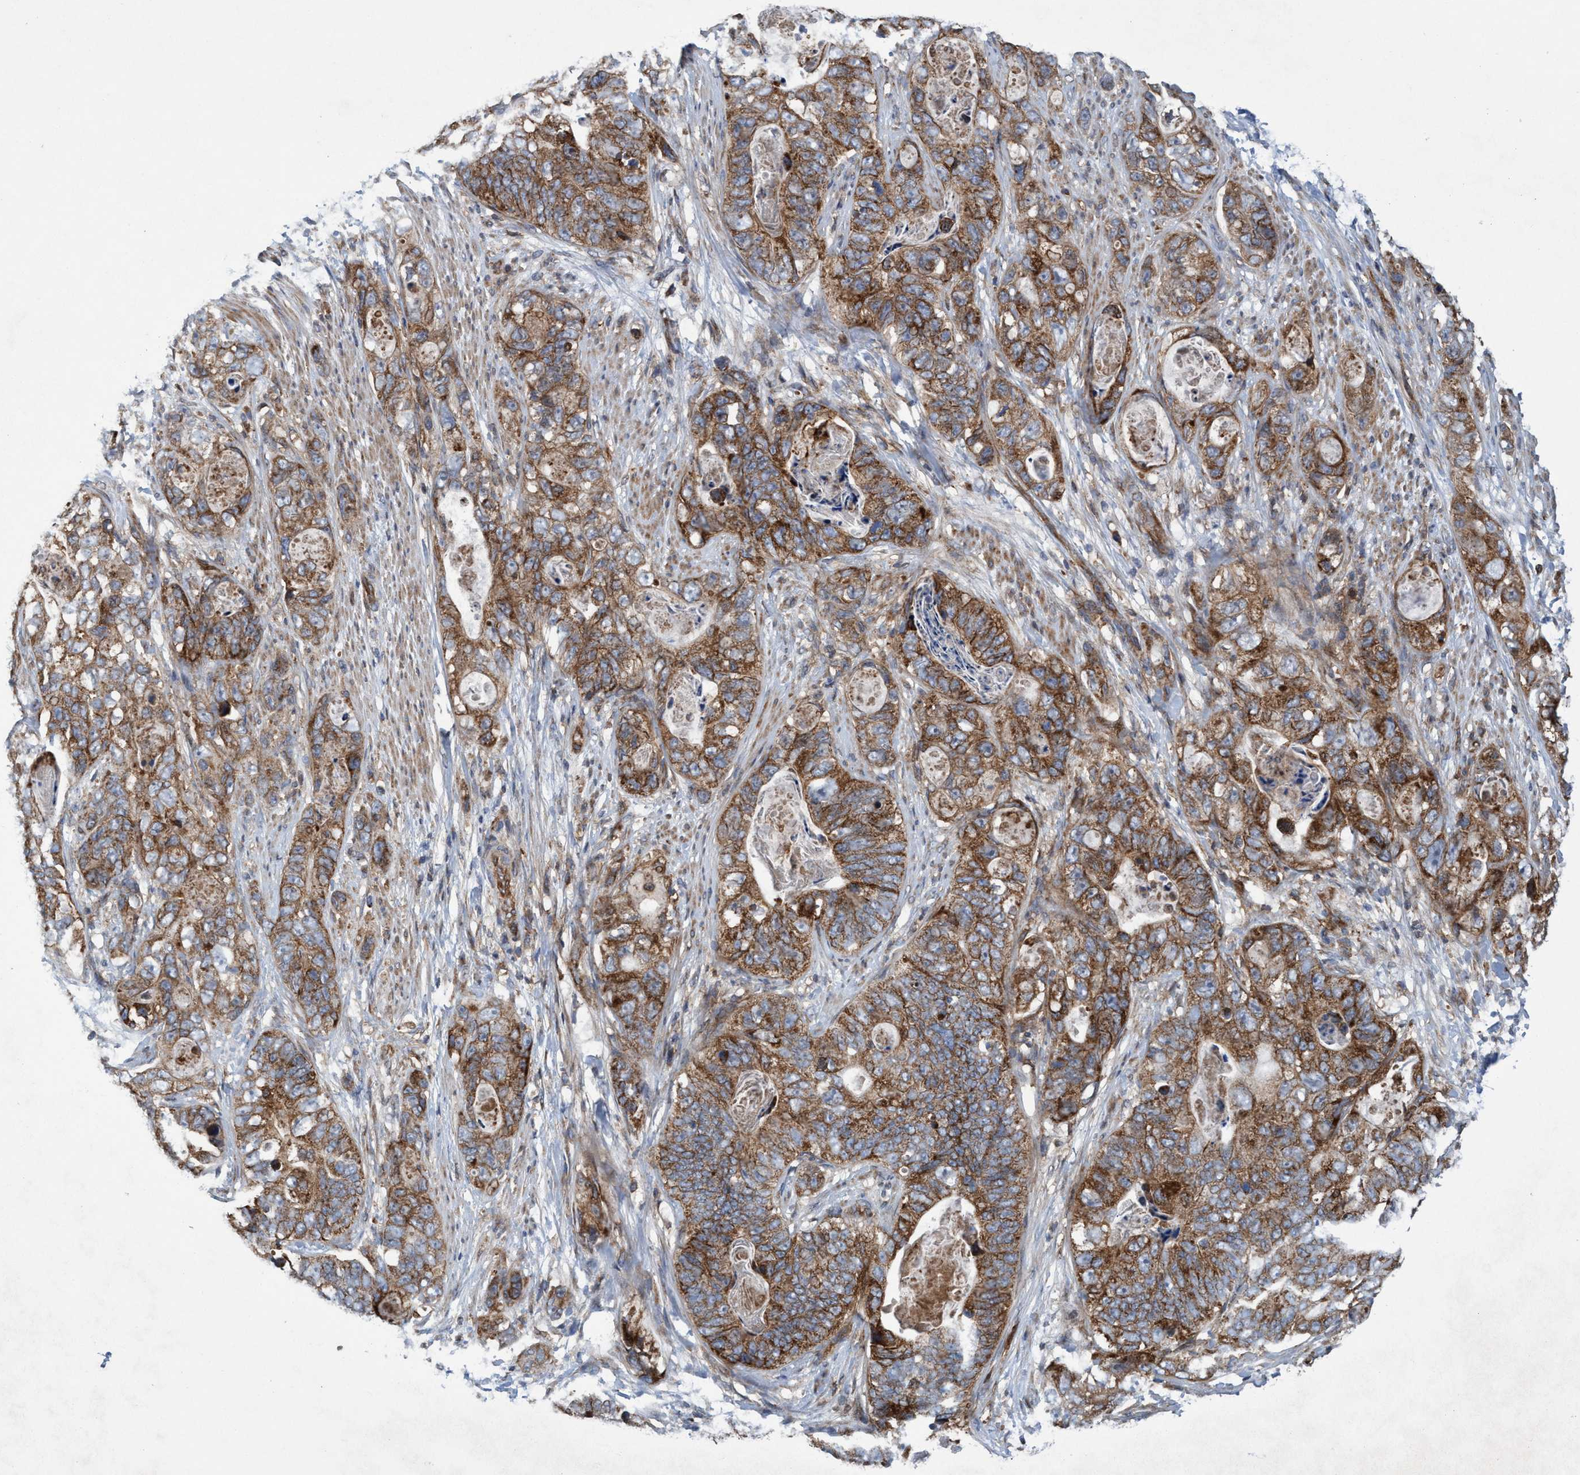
{"staining": {"intensity": "moderate", "quantity": ">75%", "location": "cytoplasmic/membranous"}, "tissue": "stomach cancer", "cell_type": "Tumor cells", "image_type": "cancer", "snomed": [{"axis": "morphology", "description": "Adenocarcinoma, NOS"}, {"axis": "topography", "description": "Stomach"}], "caption": "Stomach cancer was stained to show a protein in brown. There is medium levels of moderate cytoplasmic/membranous staining in about >75% of tumor cells.", "gene": "SLC16A3", "patient": {"sex": "female", "age": 89}}